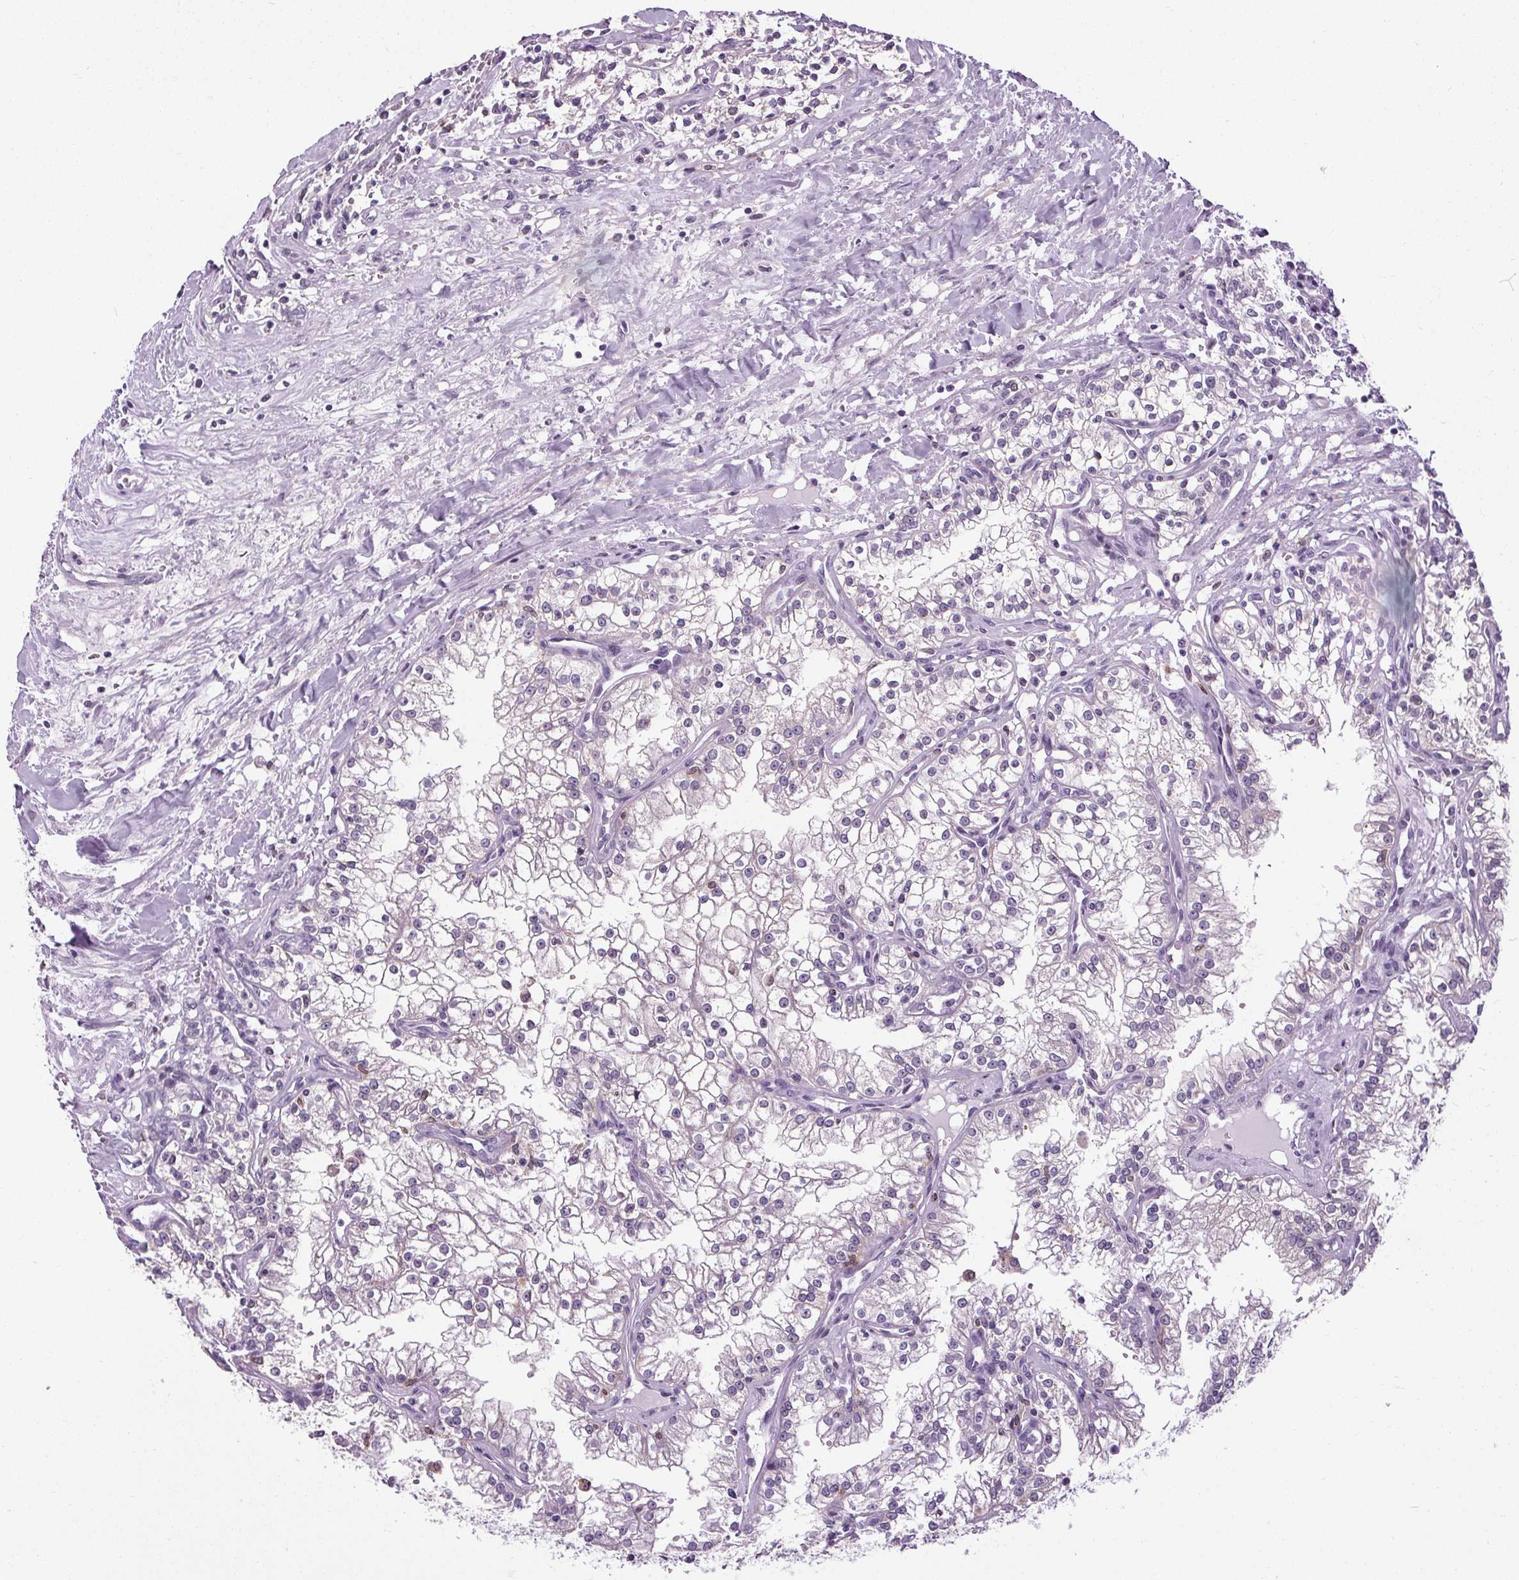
{"staining": {"intensity": "negative", "quantity": "none", "location": "none"}, "tissue": "renal cancer", "cell_type": "Tumor cells", "image_type": "cancer", "snomed": [{"axis": "morphology", "description": "Adenocarcinoma, NOS"}, {"axis": "topography", "description": "Kidney"}], "caption": "This is a image of immunohistochemistry (IHC) staining of renal adenocarcinoma, which shows no staining in tumor cells.", "gene": "TMEM240", "patient": {"sex": "male", "age": 36}}